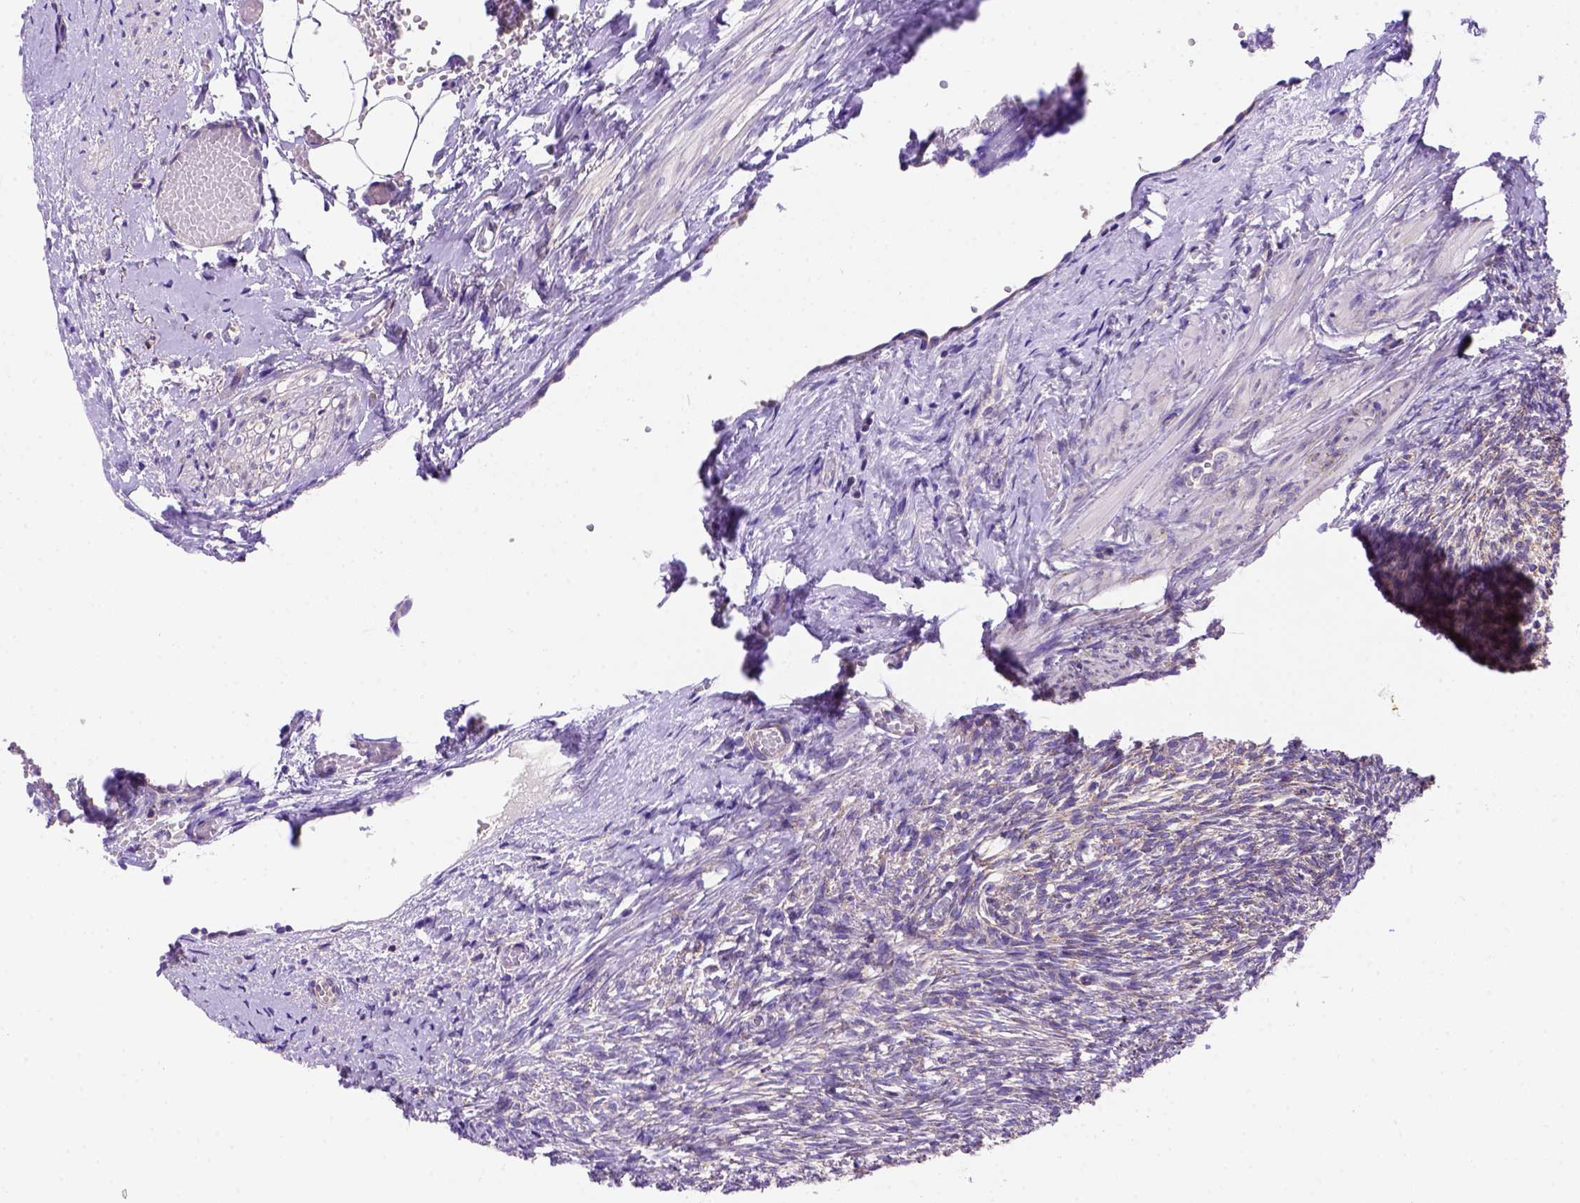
{"staining": {"intensity": "negative", "quantity": "none", "location": "none"}, "tissue": "ovary", "cell_type": "Follicle cells", "image_type": "normal", "snomed": [{"axis": "morphology", "description": "Normal tissue, NOS"}, {"axis": "topography", "description": "Ovary"}], "caption": "The micrograph exhibits no staining of follicle cells in normal ovary. Nuclei are stained in blue.", "gene": "FOXI1", "patient": {"sex": "female", "age": 46}}